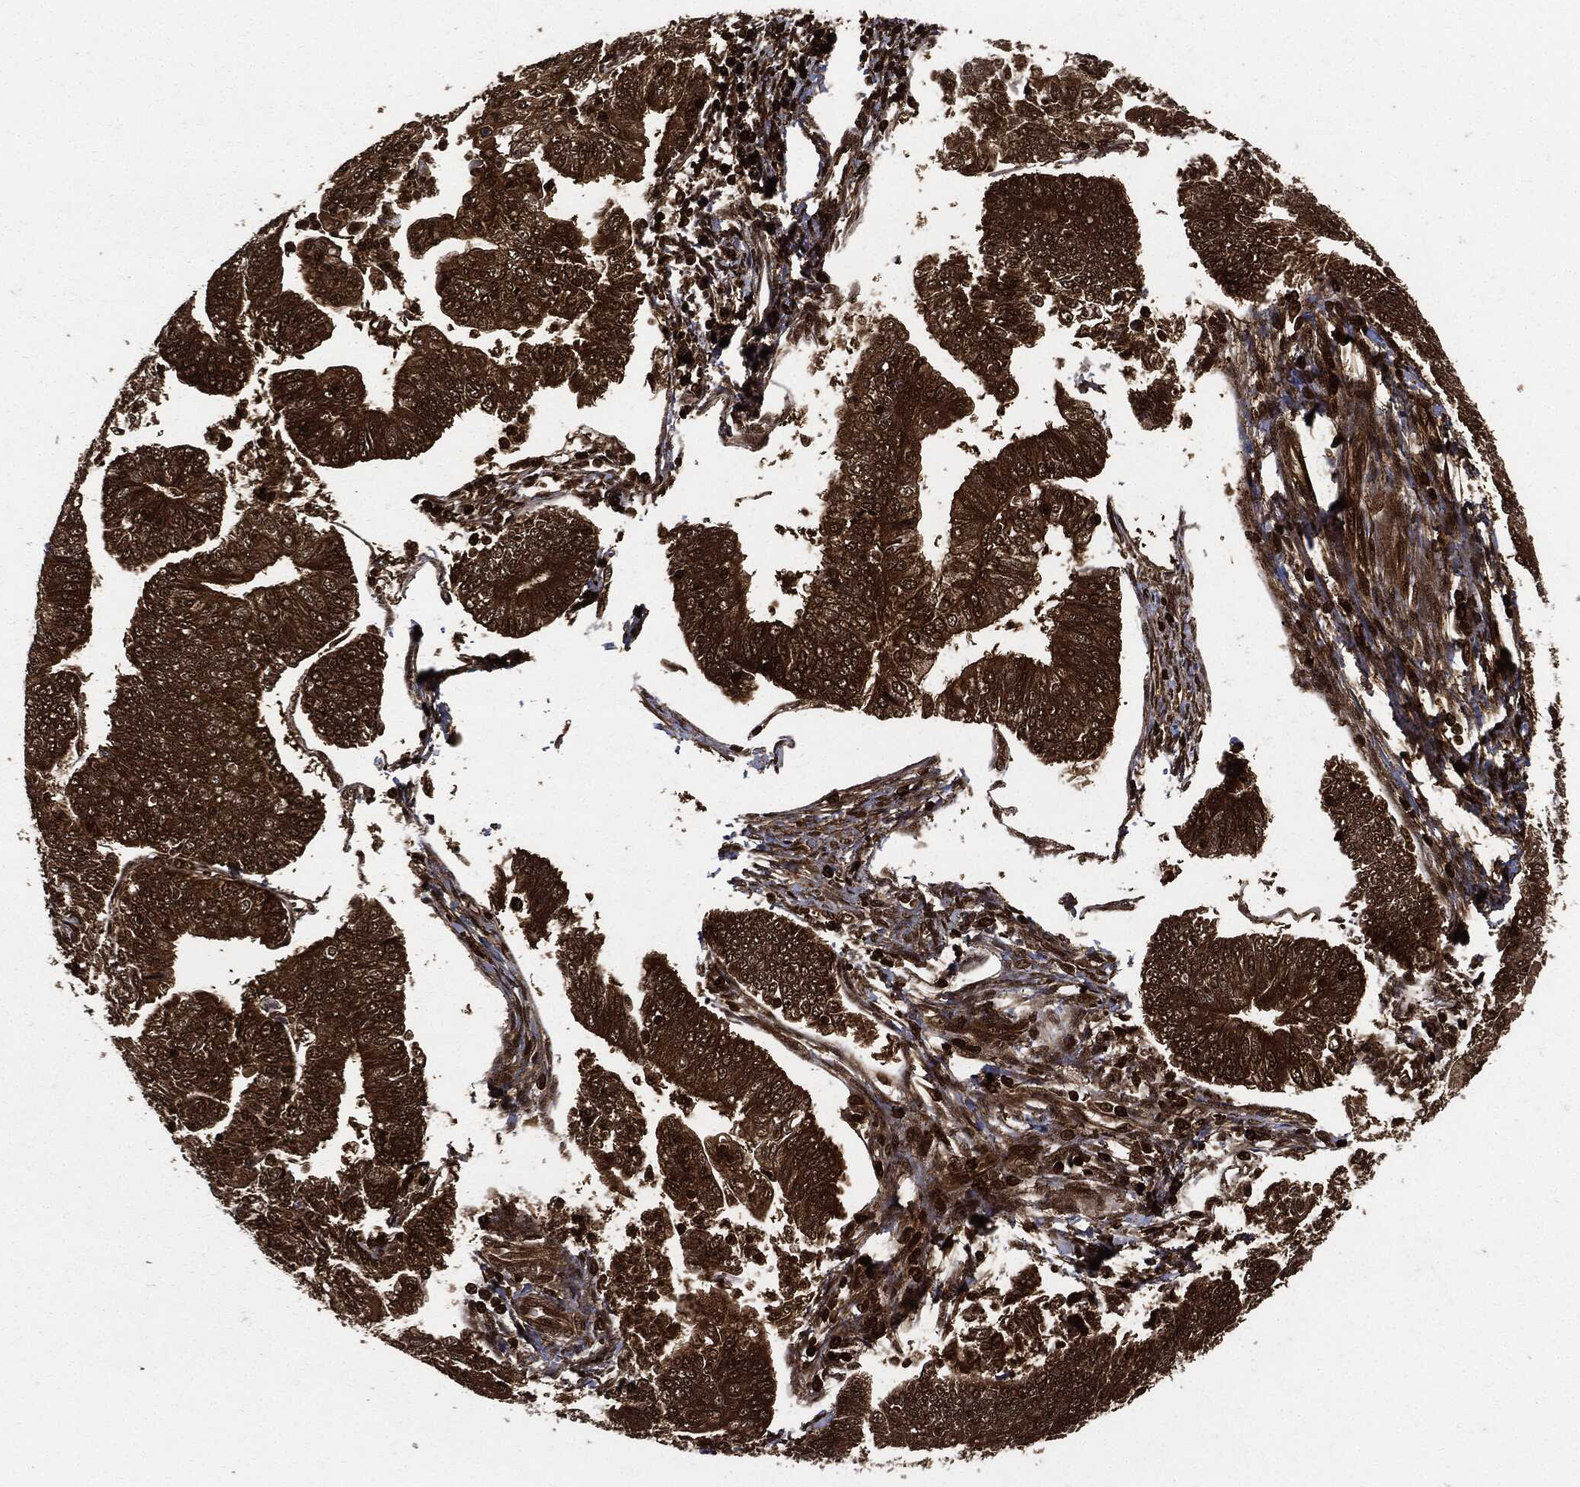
{"staining": {"intensity": "strong", "quantity": ">75%", "location": "cytoplasmic/membranous"}, "tissue": "endometrial cancer", "cell_type": "Tumor cells", "image_type": "cancer", "snomed": [{"axis": "morphology", "description": "Adenocarcinoma, NOS"}, {"axis": "topography", "description": "Endometrium"}], "caption": "Immunohistochemistry image of human adenocarcinoma (endometrial) stained for a protein (brown), which reveals high levels of strong cytoplasmic/membranous expression in about >75% of tumor cells.", "gene": "YWHAB", "patient": {"sex": "female", "age": 56}}